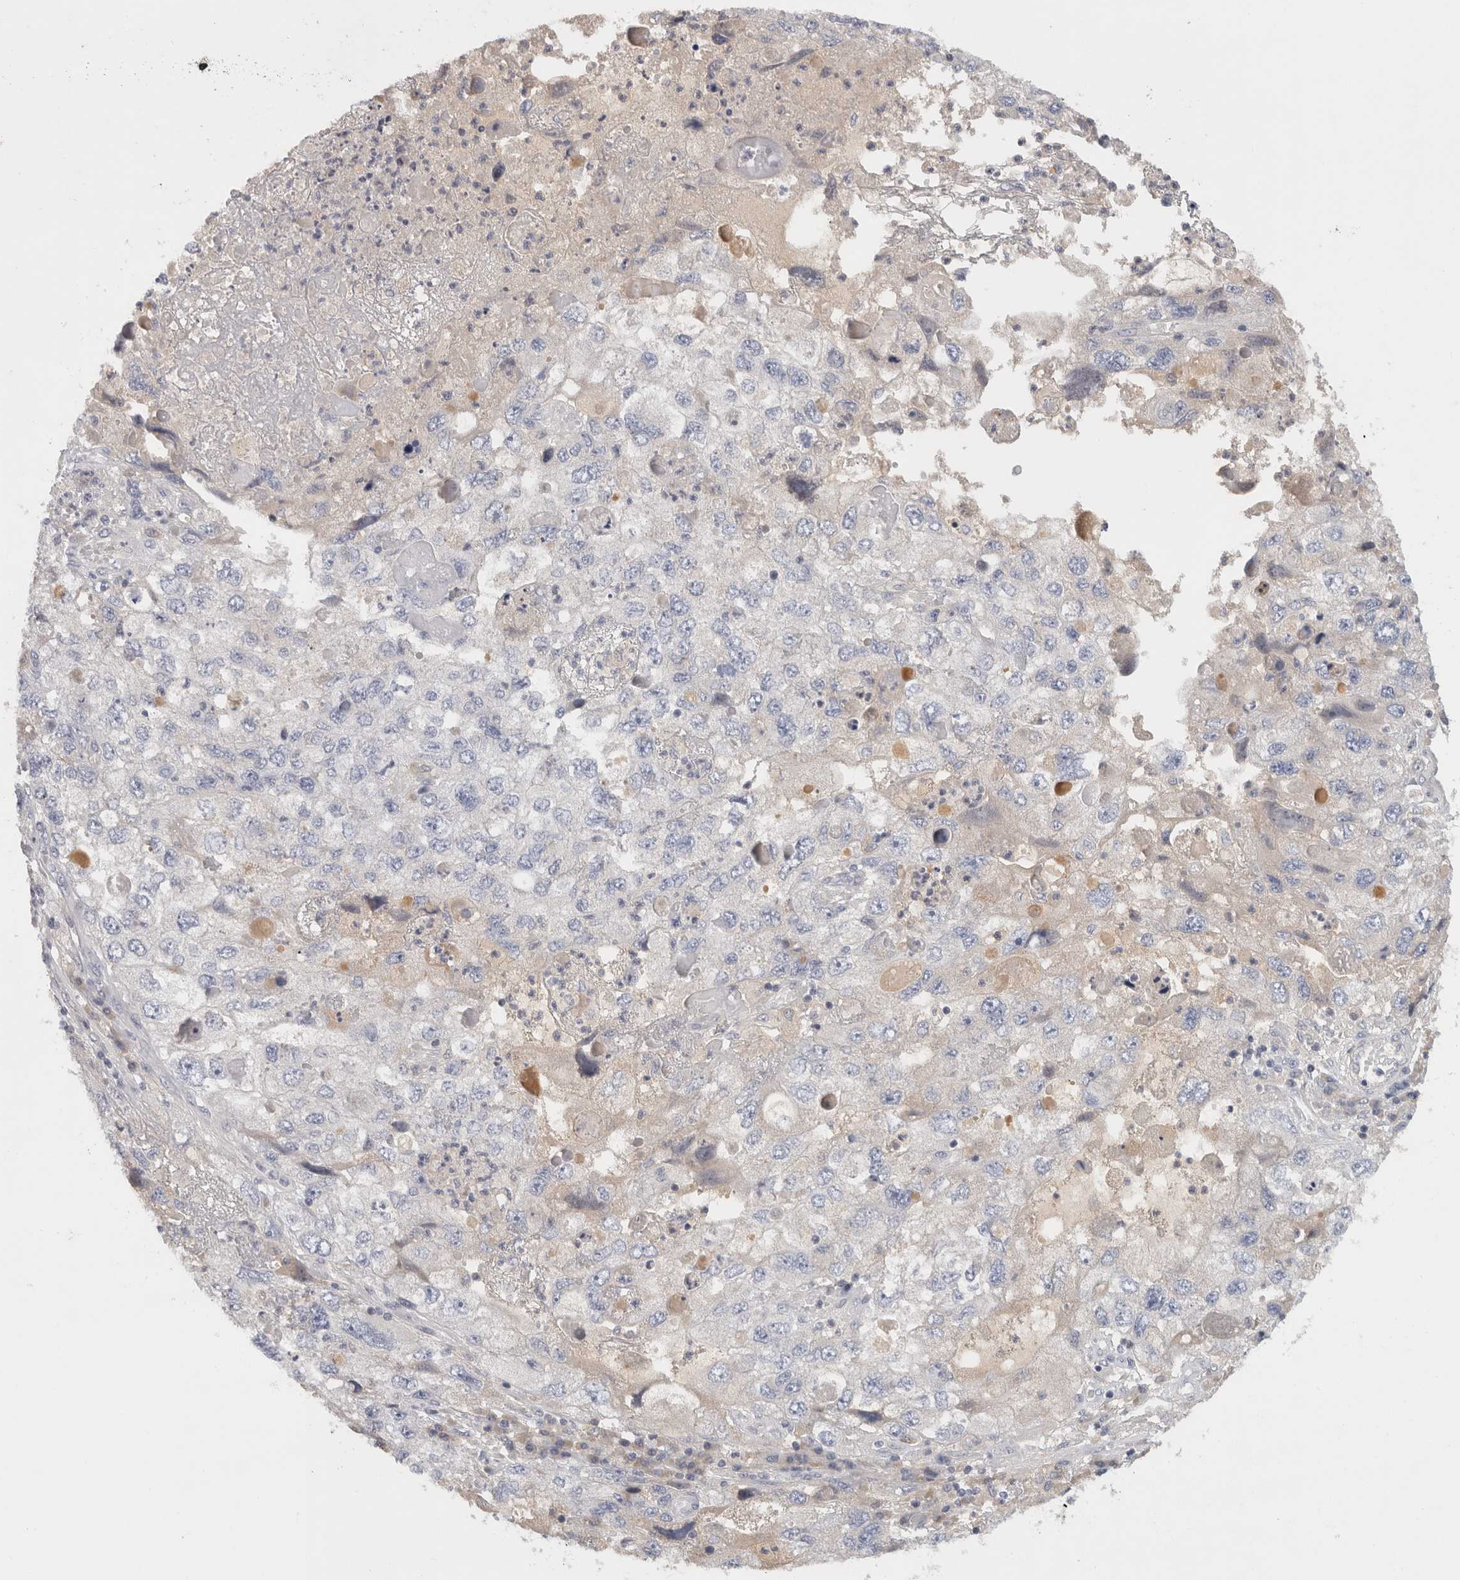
{"staining": {"intensity": "negative", "quantity": "none", "location": "none"}, "tissue": "endometrial cancer", "cell_type": "Tumor cells", "image_type": "cancer", "snomed": [{"axis": "morphology", "description": "Adenocarcinoma, NOS"}, {"axis": "topography", "description": "Endometrium"}], "caption": "The photomicrograph demonstrates no significant positivity in tumor cells of endometrial cancer (adenocarcinoma).", "gene": "STK31", "patient": {"sex": "female", "age": 49}}